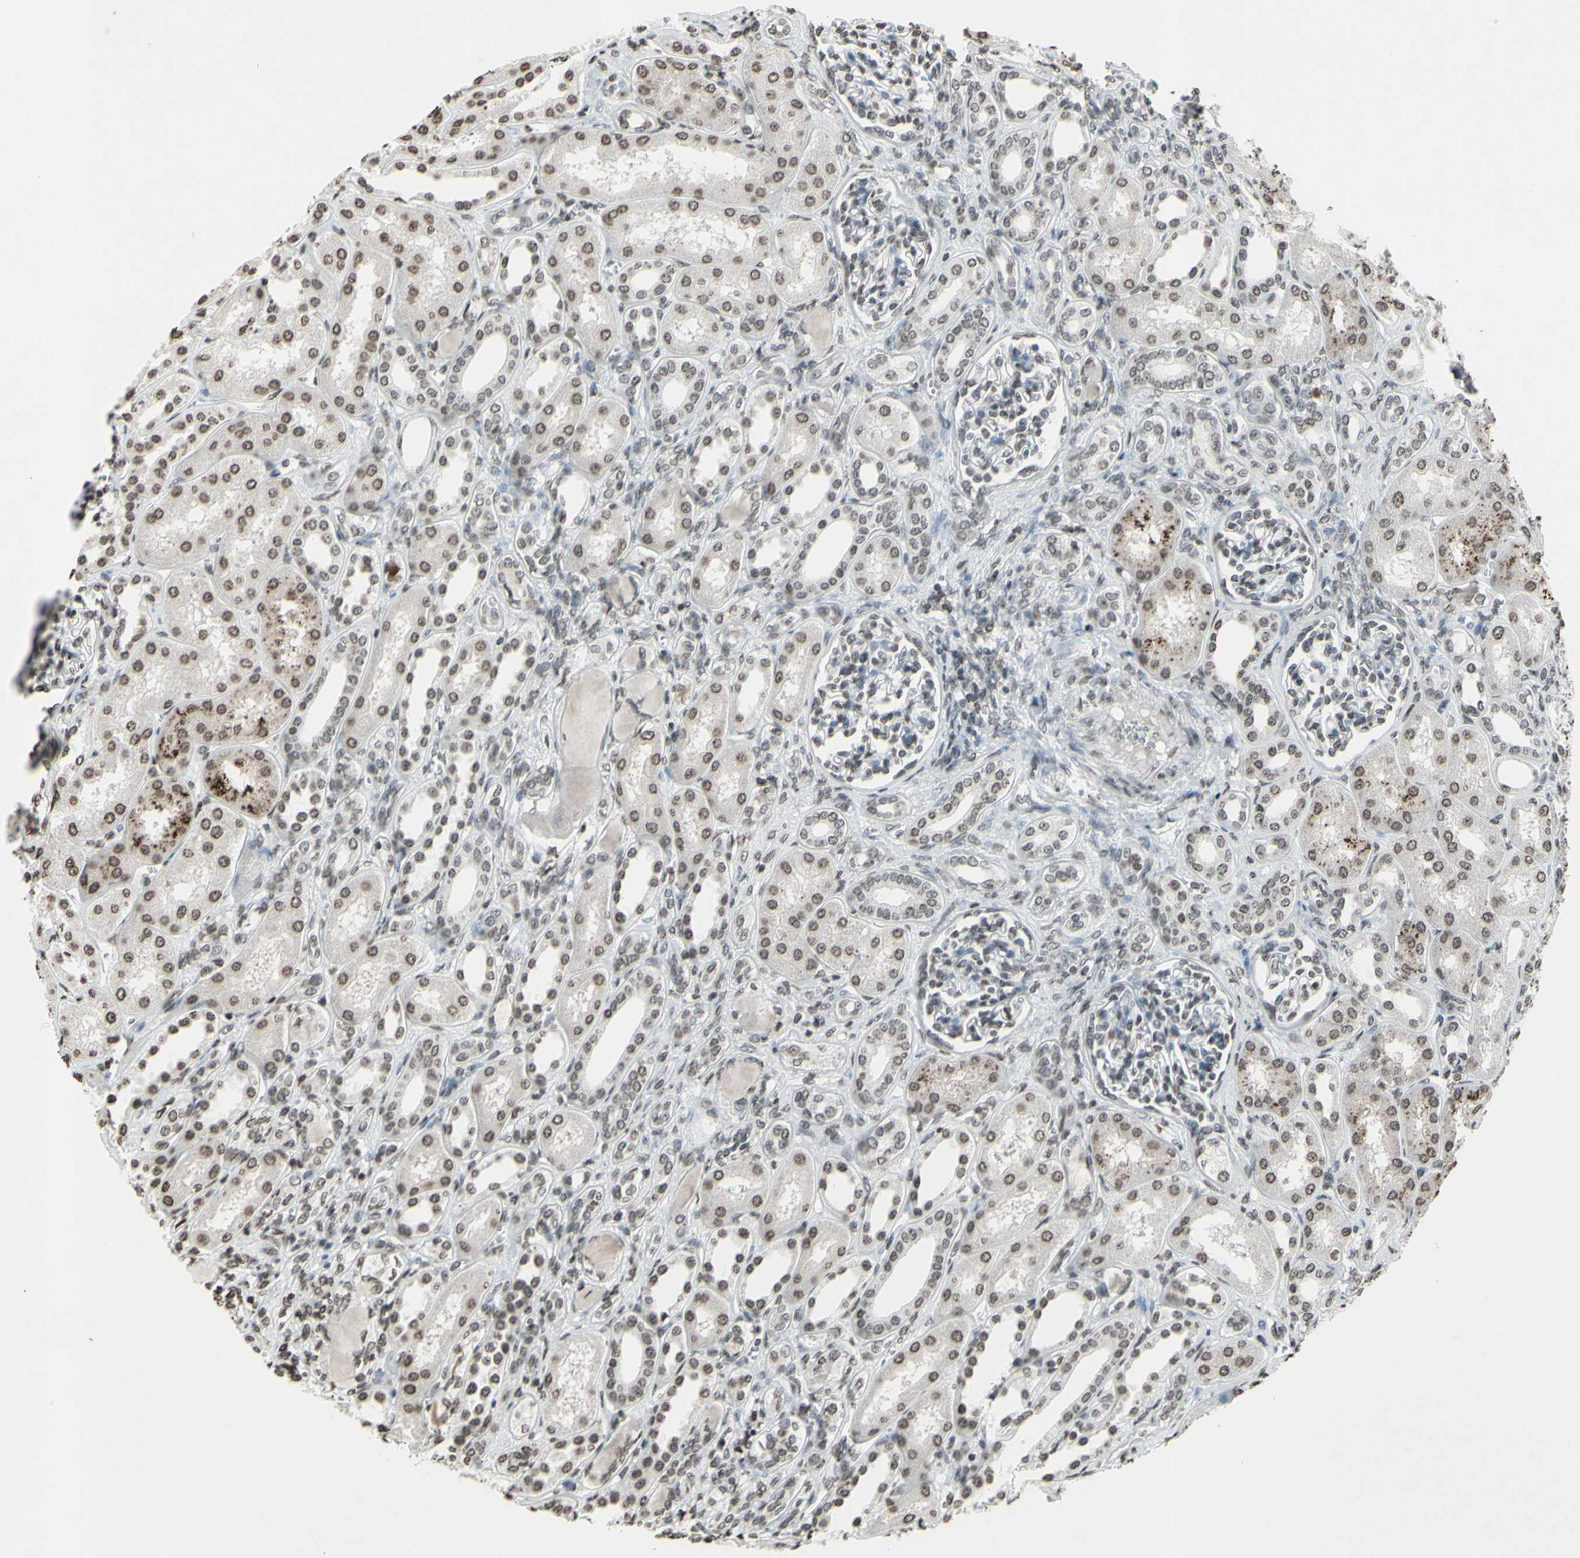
{"staining": {"intensity": "weak", "quantity": "25%-75%", "location": "nuclear"}, "tissue": "kidney", "cell_type": "Cells in glomeruli", "image_type": "normal", "snomed": [{"axis": "morphology", "description": "Normal tissue, NOS"}, {"axis": "topography", "description": "Kidney"}], "caption": "Kidney stained with DAB IHC reveals low levels of weak nuclear expression in about 25%-75% of cells in glomeruli.", "gene": "CD79B", "patient": {"sex": "male", "age": 7}}